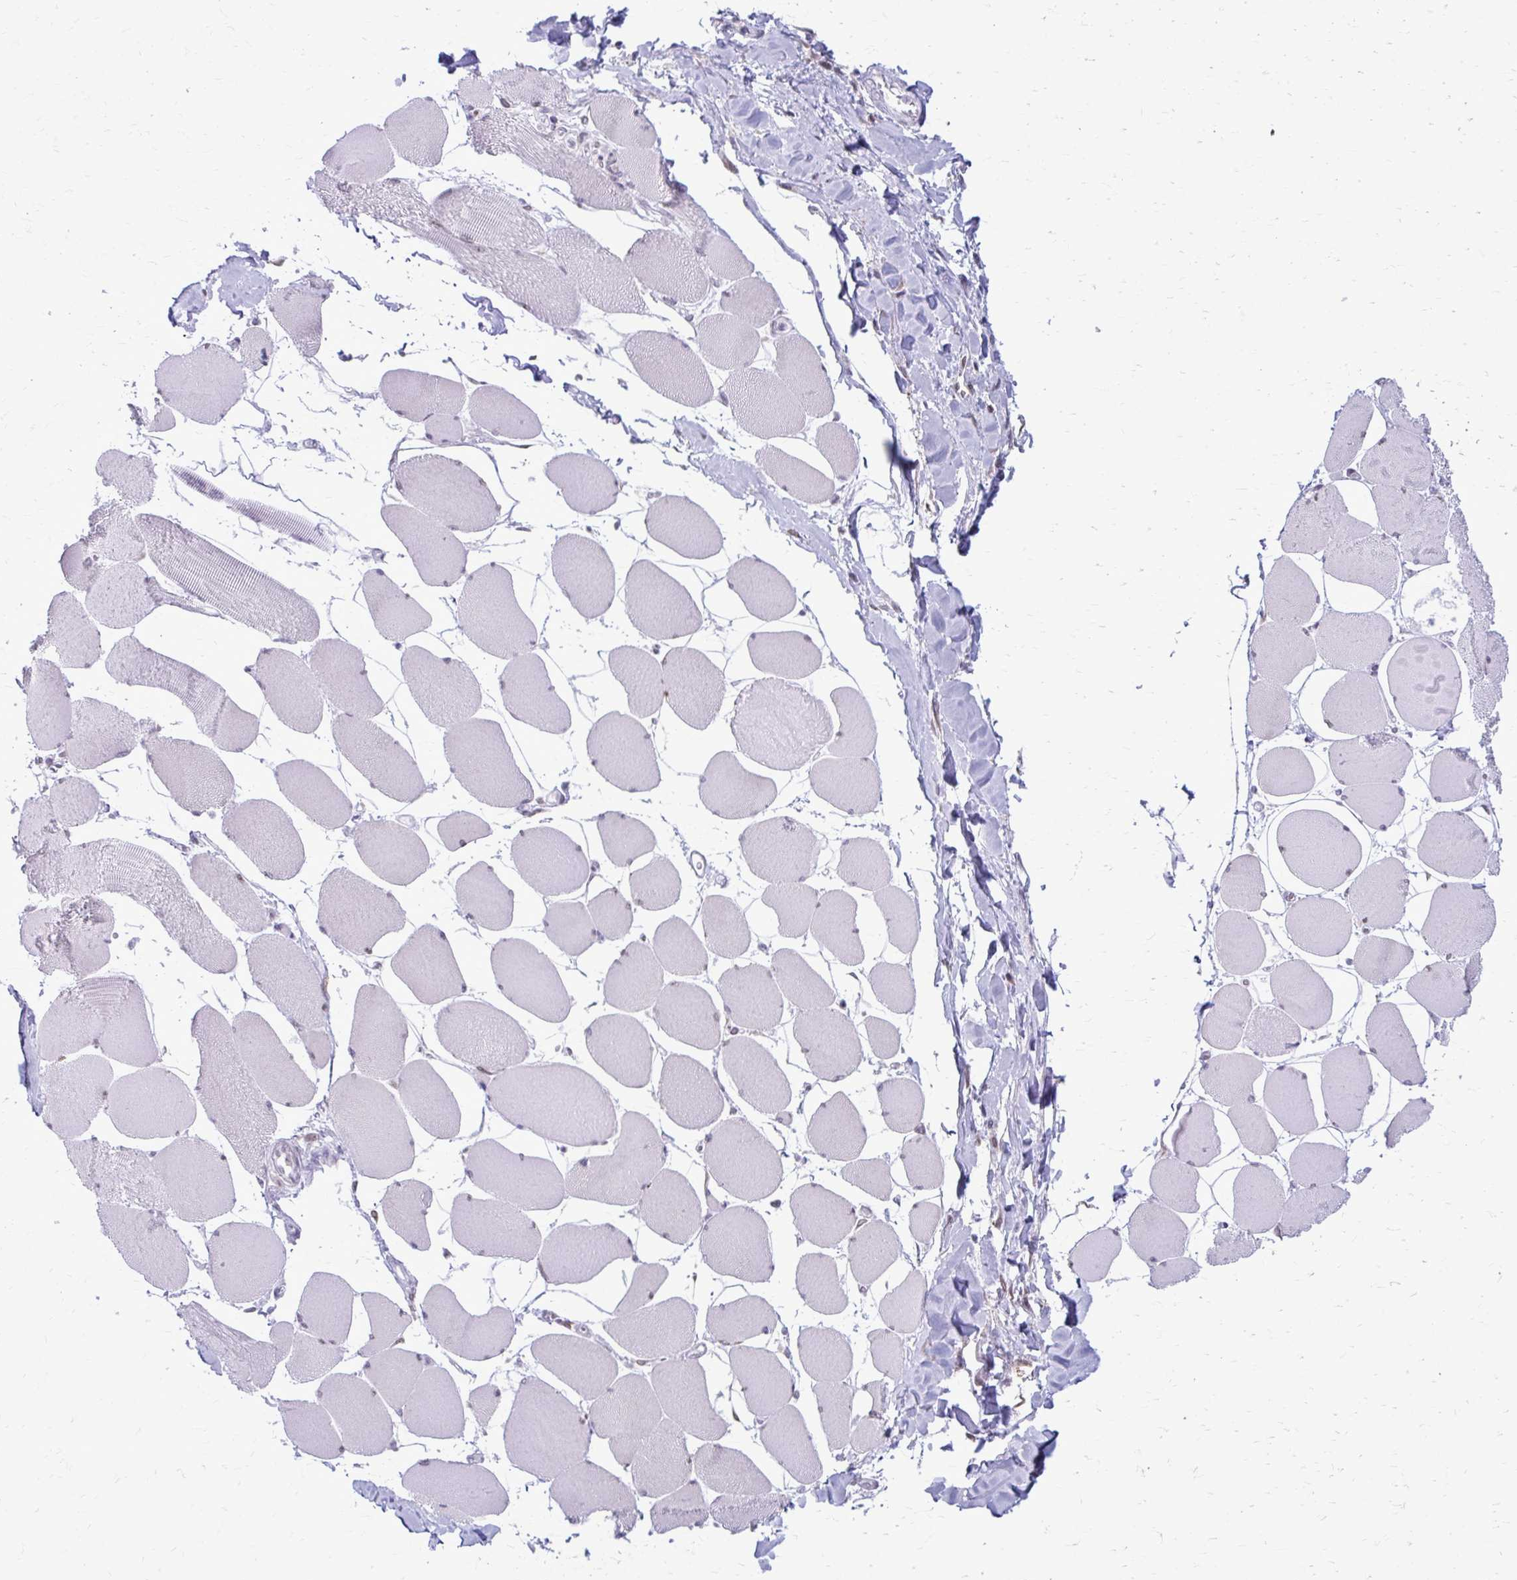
{"staining": {"intensity": "negative", "quantity": "none", "location": "none"}, "tissue": "skeletal muscle", "cell_type": "Myocytes", "image_type": "normal", "snomed": [{"axis": "morphology", "description": "Normal tissue, NOS"}, {"axis": "topography", "description": "Skeletal muscle"}], "caption": "This is an IHC micrograph of benign human skeletal muscle. There is no staining in myocytes.", "gene": "PROSER1", "patient": {"sex": "female", "age": 75}}